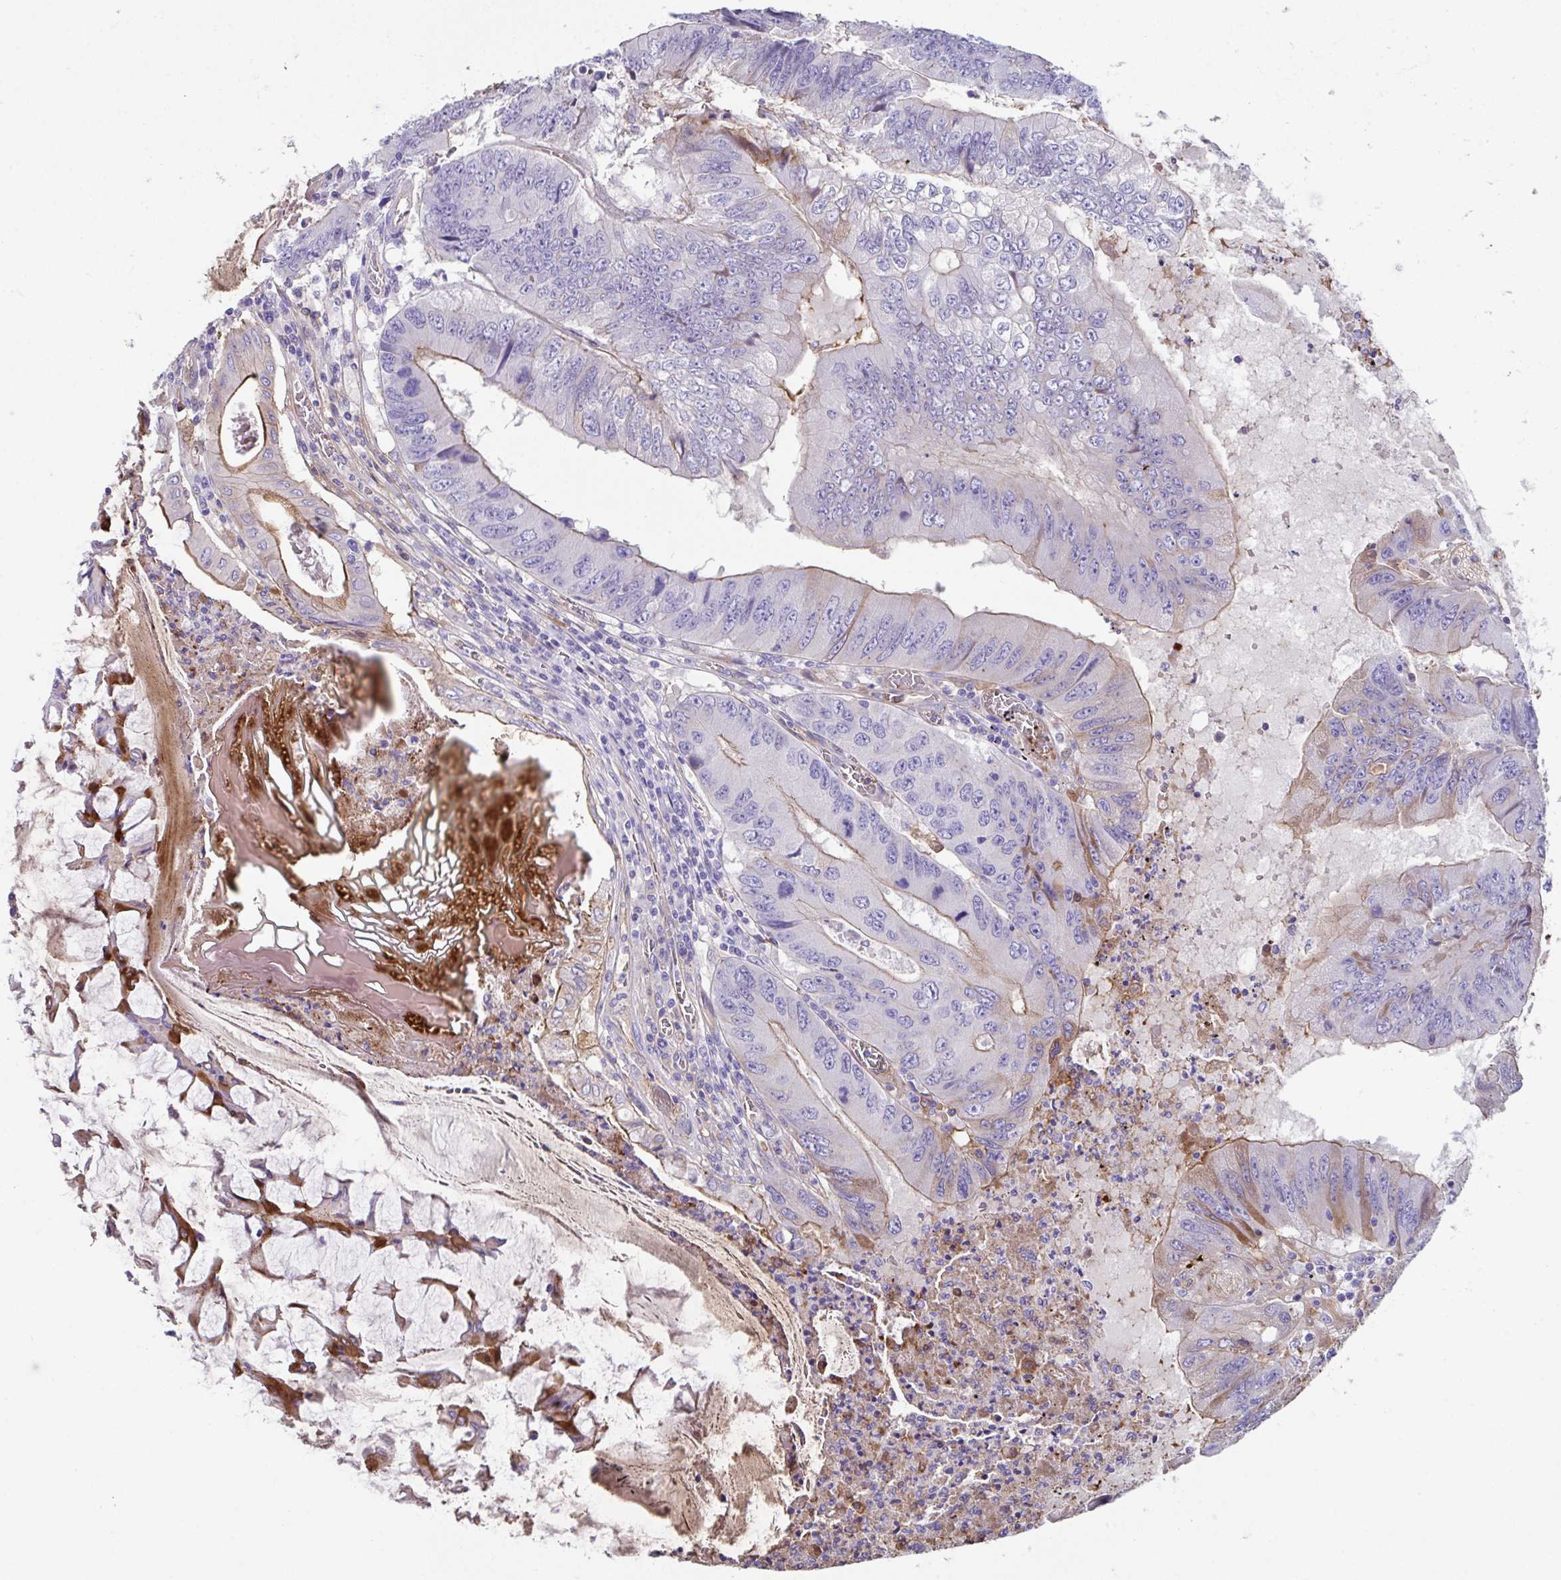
{"staining": {"intensity": "moderate", "quantity": "<25%", "location": "cytoplasmic/membranous,nuclear"}, "tissue": "colorectal cancer", "cell_type": "Tumor cells", "image_type": "cancer", "snomed": [{"axis": "morphology", "description": "Adenocarcinoma, NOS"}, {"axis": "topography", "description": "Colon"}], "caption": "Tumor cells exhibit moderate cytoplasmic/membranous and nuclear staining in approximately <25% of cells in colorectal cancer.", "gene": "ZNF813", "patient": {"sex": "male", "age": 53}}